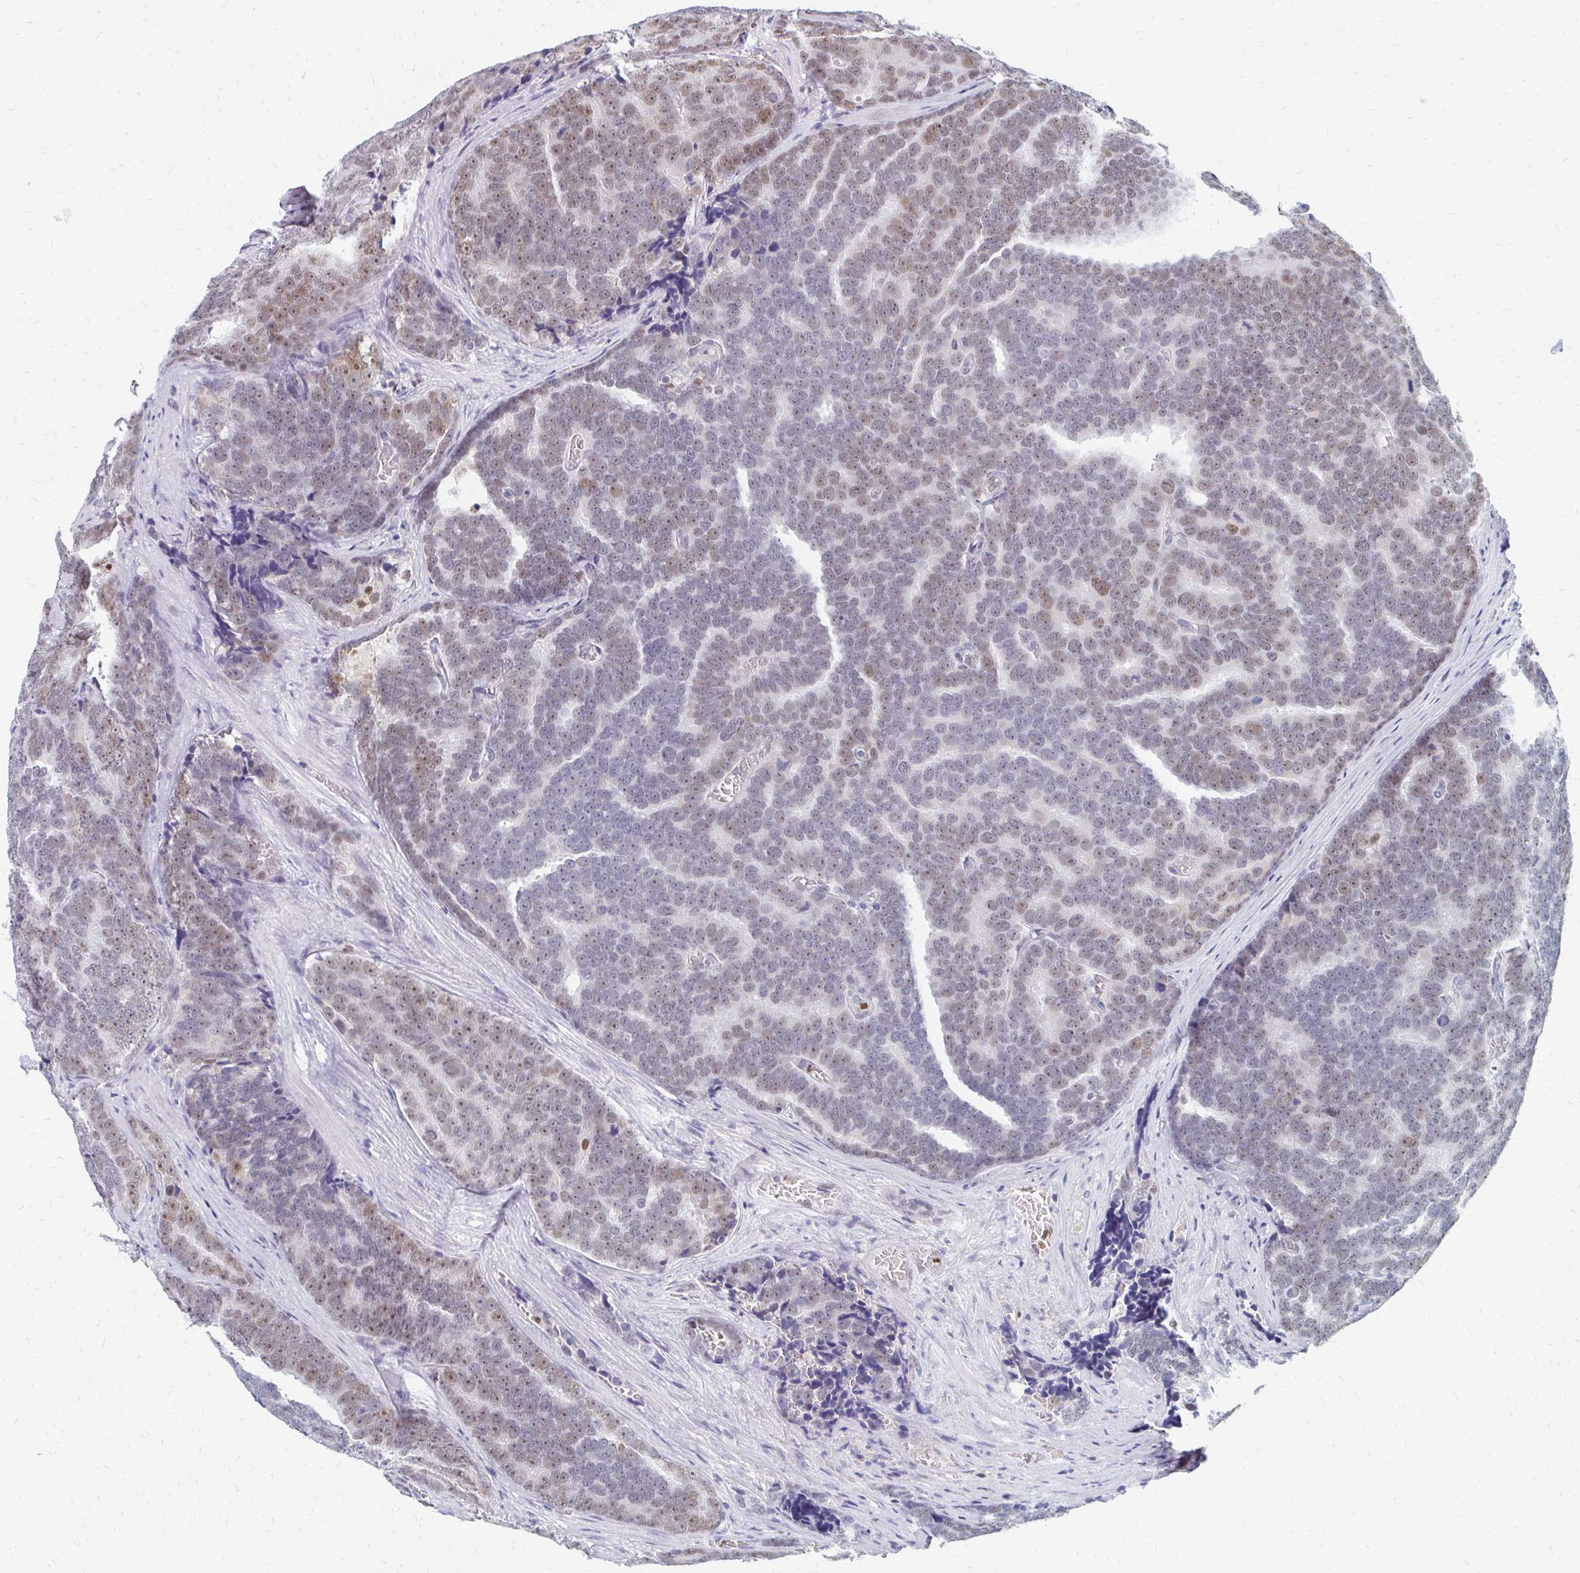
{"staining": {"intensity": "weak", "quantity": "25%-75%", "location": "nuclear"}, "tissue": "prostate cancer", "cell_type": "Tumor cells", "image_type": "cancer", "snomed": [{"axis": "morphology", "description": "Adenocarcinoma, Low grade"}, {"axis": "topography", "description": "Prostate"}], "caption": "A brown stain shows weak nuclear expression of a protein in prostate cancer (low-grade adenocarcinoma) tumor cells. The staining is performed using DAB (3,3'-diaminobenzidine) brown chromogen to label protein expression. The nuclei are counter-stained blue using hematoxylin.", "gene": "PLK3", "patient": {"sex": "male", "age": 62}}